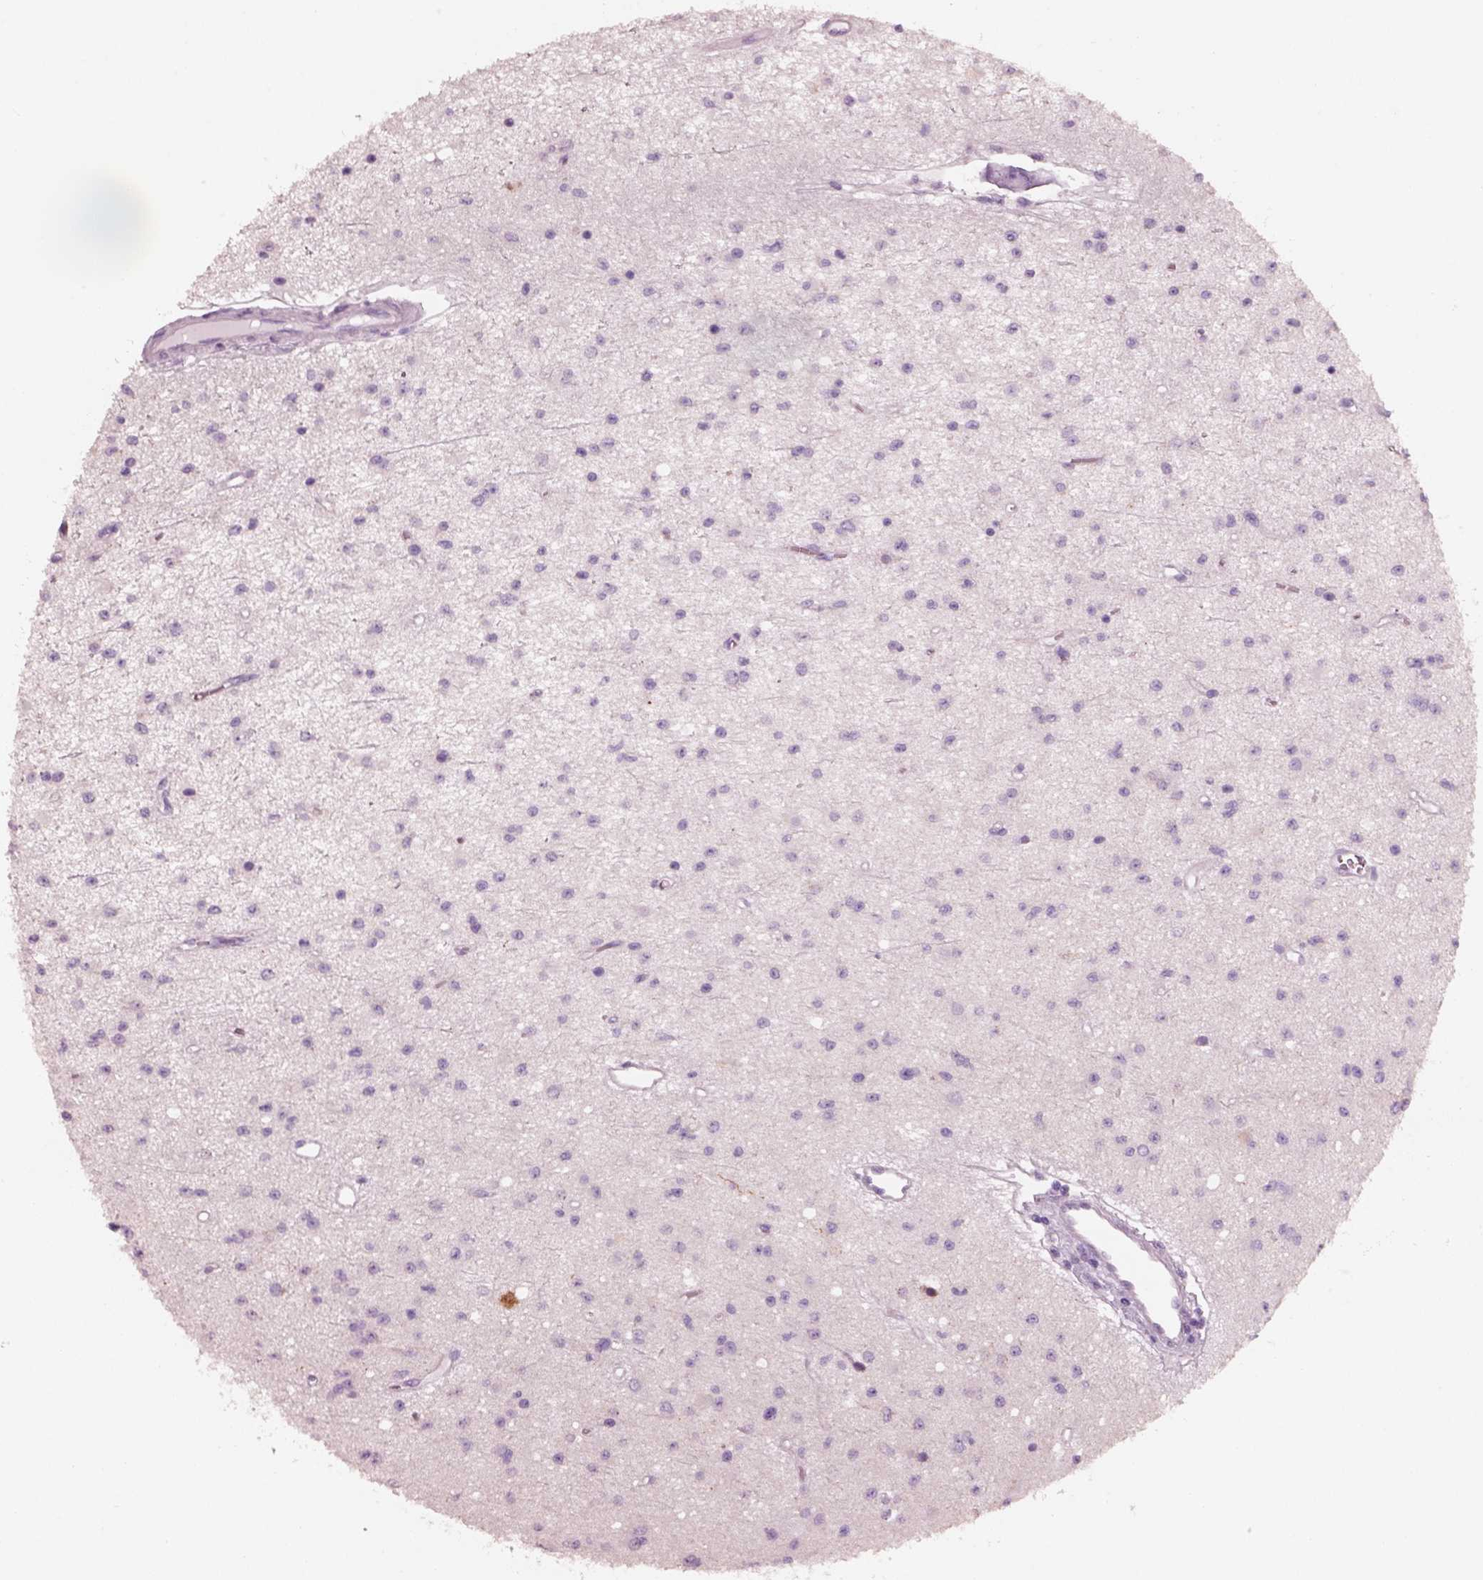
{"staining": {"intensity": "negative", "quantity": "none", "location": "none"}, "tissue": "glioma", "cell_type": "Tumor cells", "image_type": "cancer", "snomed": [{"axis": "morphology", "description": "Glioma, malignant, Low grade"}, {"axis": "topography", "description": "Brain"}], "caption": "Immunohistochemistry of human glioma shows no expression in tumor cells.", "gene": "PNOC", "patient": {"sex": "female", "age": 45}}